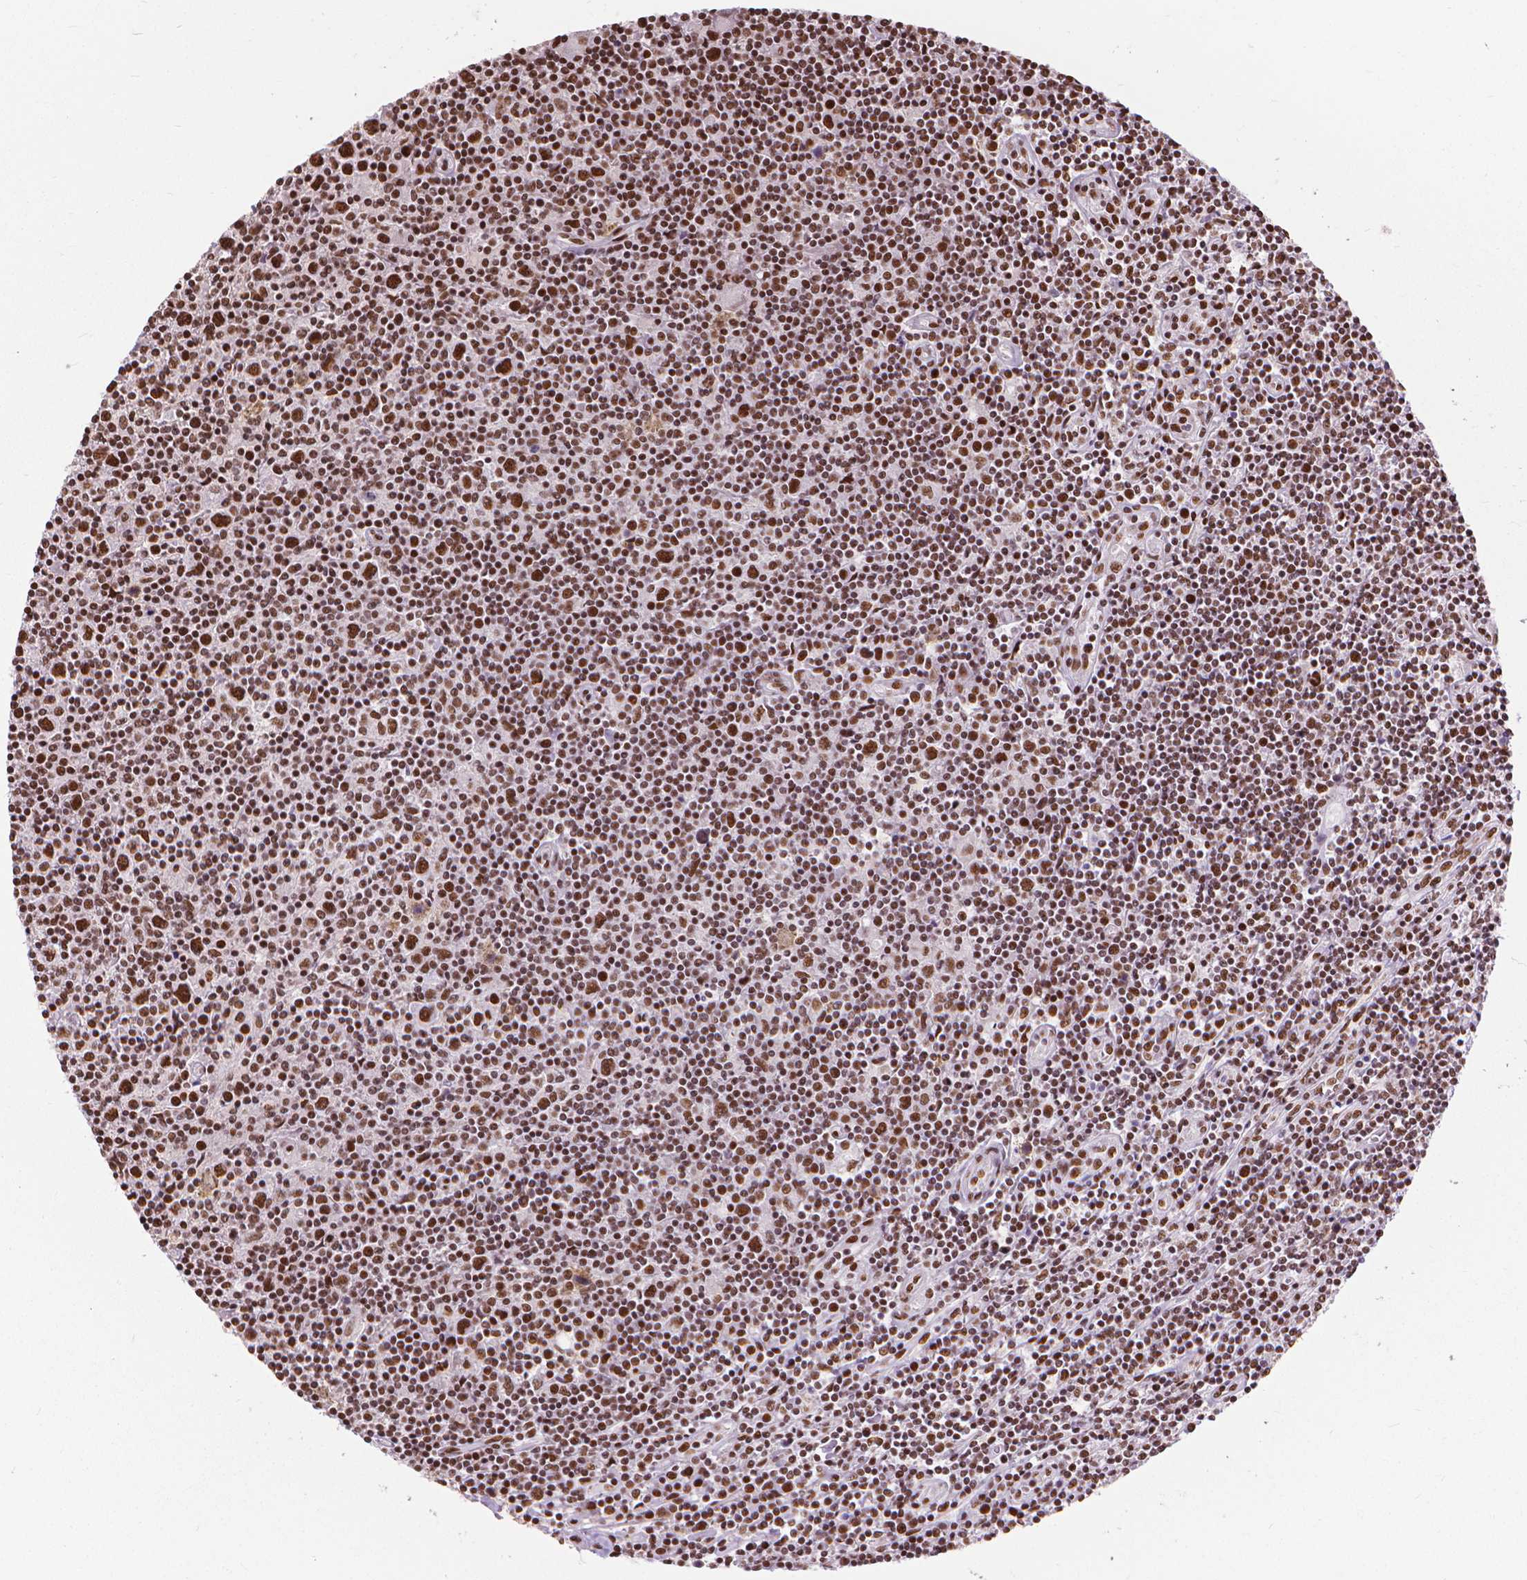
{"staining": {"intensity": "moderate", "quantity": ">75%", "location": "nuclear"}, "tissue": "lymphoma", "cell_type": "Tumor cells", "image_type": "cancer", "snomed": [{"axis": "morphology", "description": "Hodgkin's disease, NOS"}, {"axis": "topography", "description": "Lymph node"}], "caption": "A micrograph of human Hodgkin's disease stained for a protein reveals moderate nuclear brown staining in tumor cells. (Stains: DAB in brown, nuclei in blue, Microscopy: brightfield microscopy at high magnification).", "gene": "AKAP8", "patient": {"sex": "male", "age": 40}}